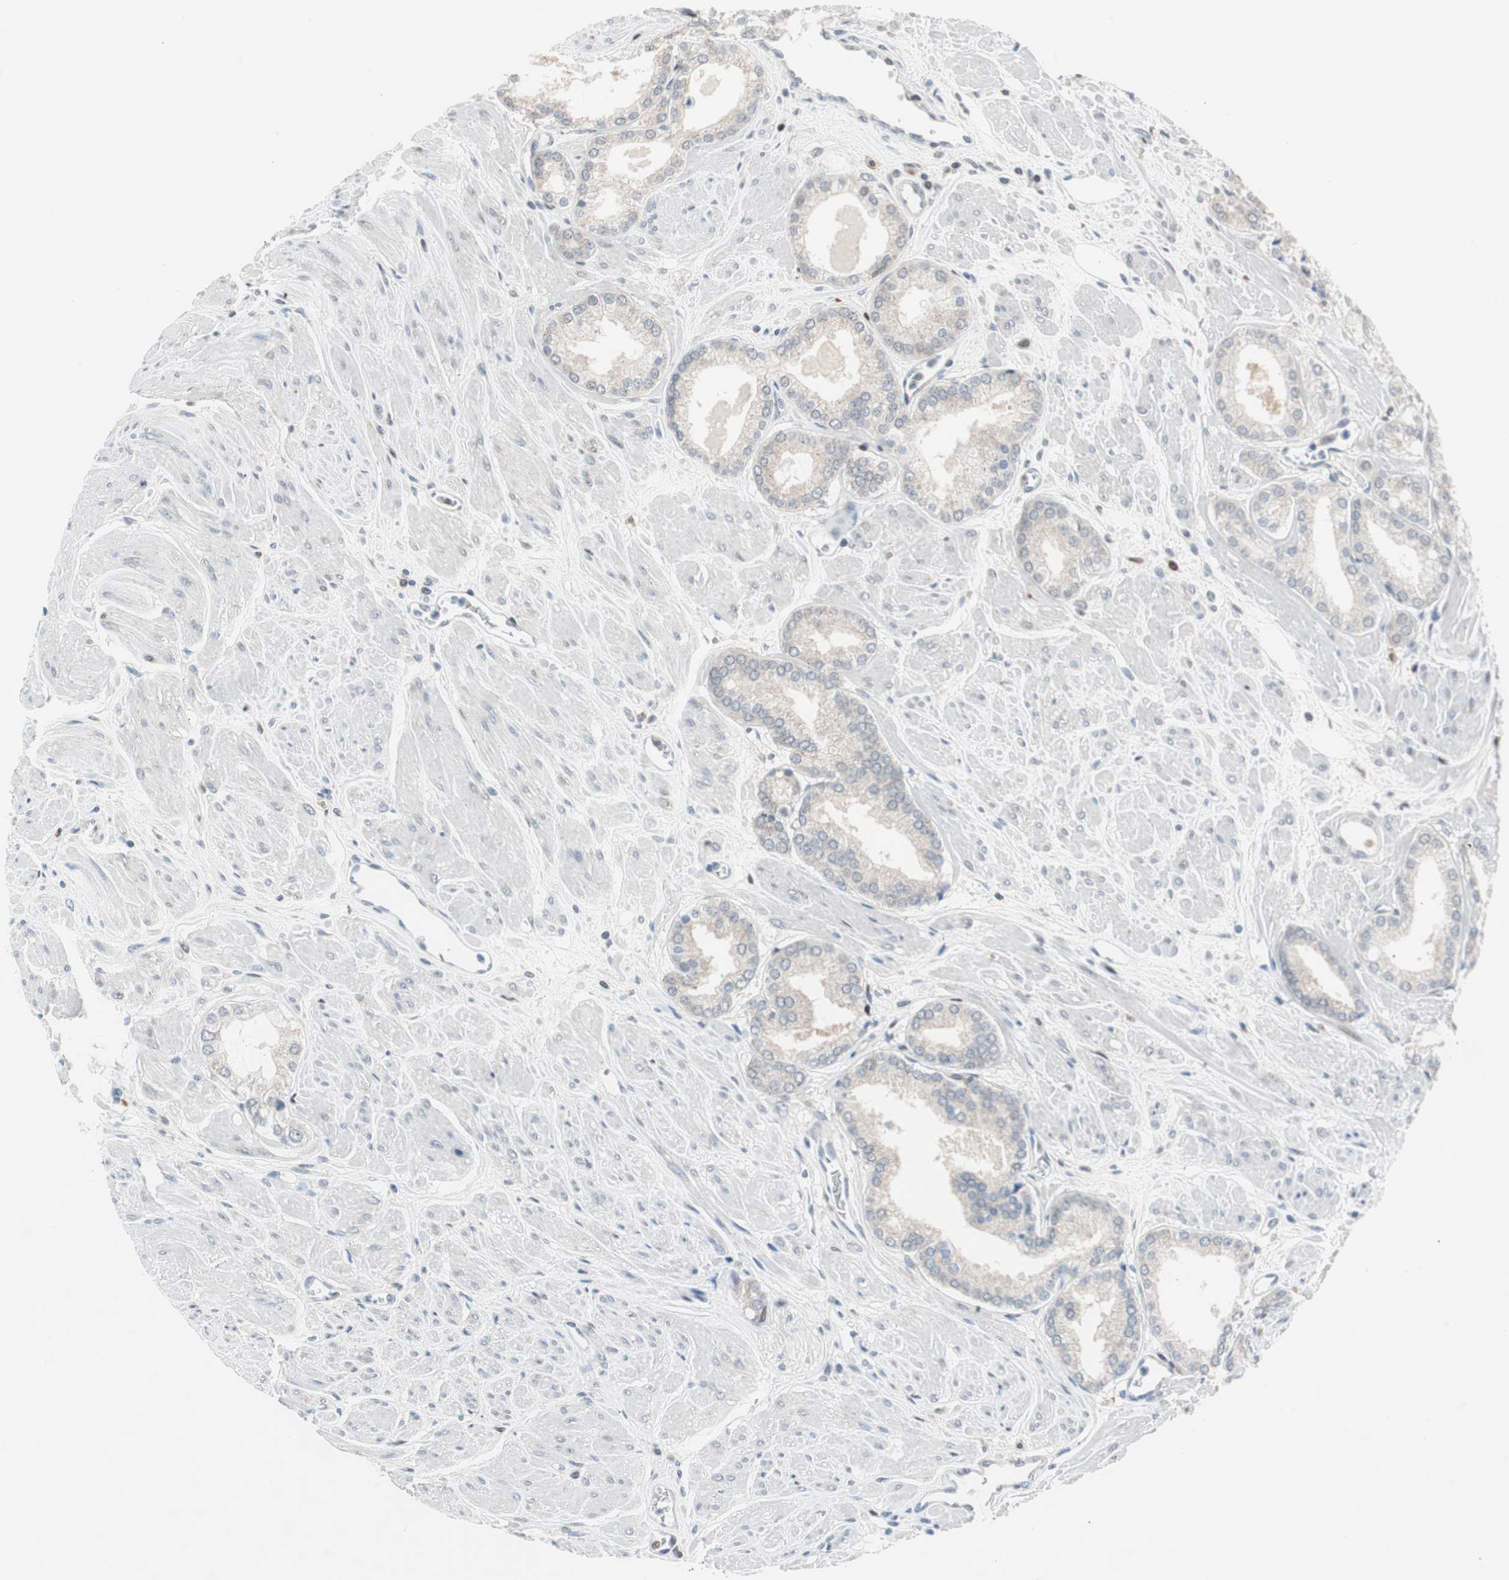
{"staining": {"intensity": "negative", "quantity": "none", "location": "none"}, "tissue": "prostate cancer", "cell_type": "Tumor cells", "image_type": "cancer", "snomed": [{"axis": "morphology", "description": "Adenocarcinoma, High grade"}, {"axis": "topography", "description": "Prostate"}], "caption": "IHC micrograph of neoplastic tissue: human prostate high-grade adenocarcinoma stained with DAB reveals no significant protein staining in tumor cells. (Brightfield microscopy of DAB (3,3'-diaminobenzidine) IHC at high magnification).", "gene": "POLH", "patient": {"sex": "male", "age": 61}}